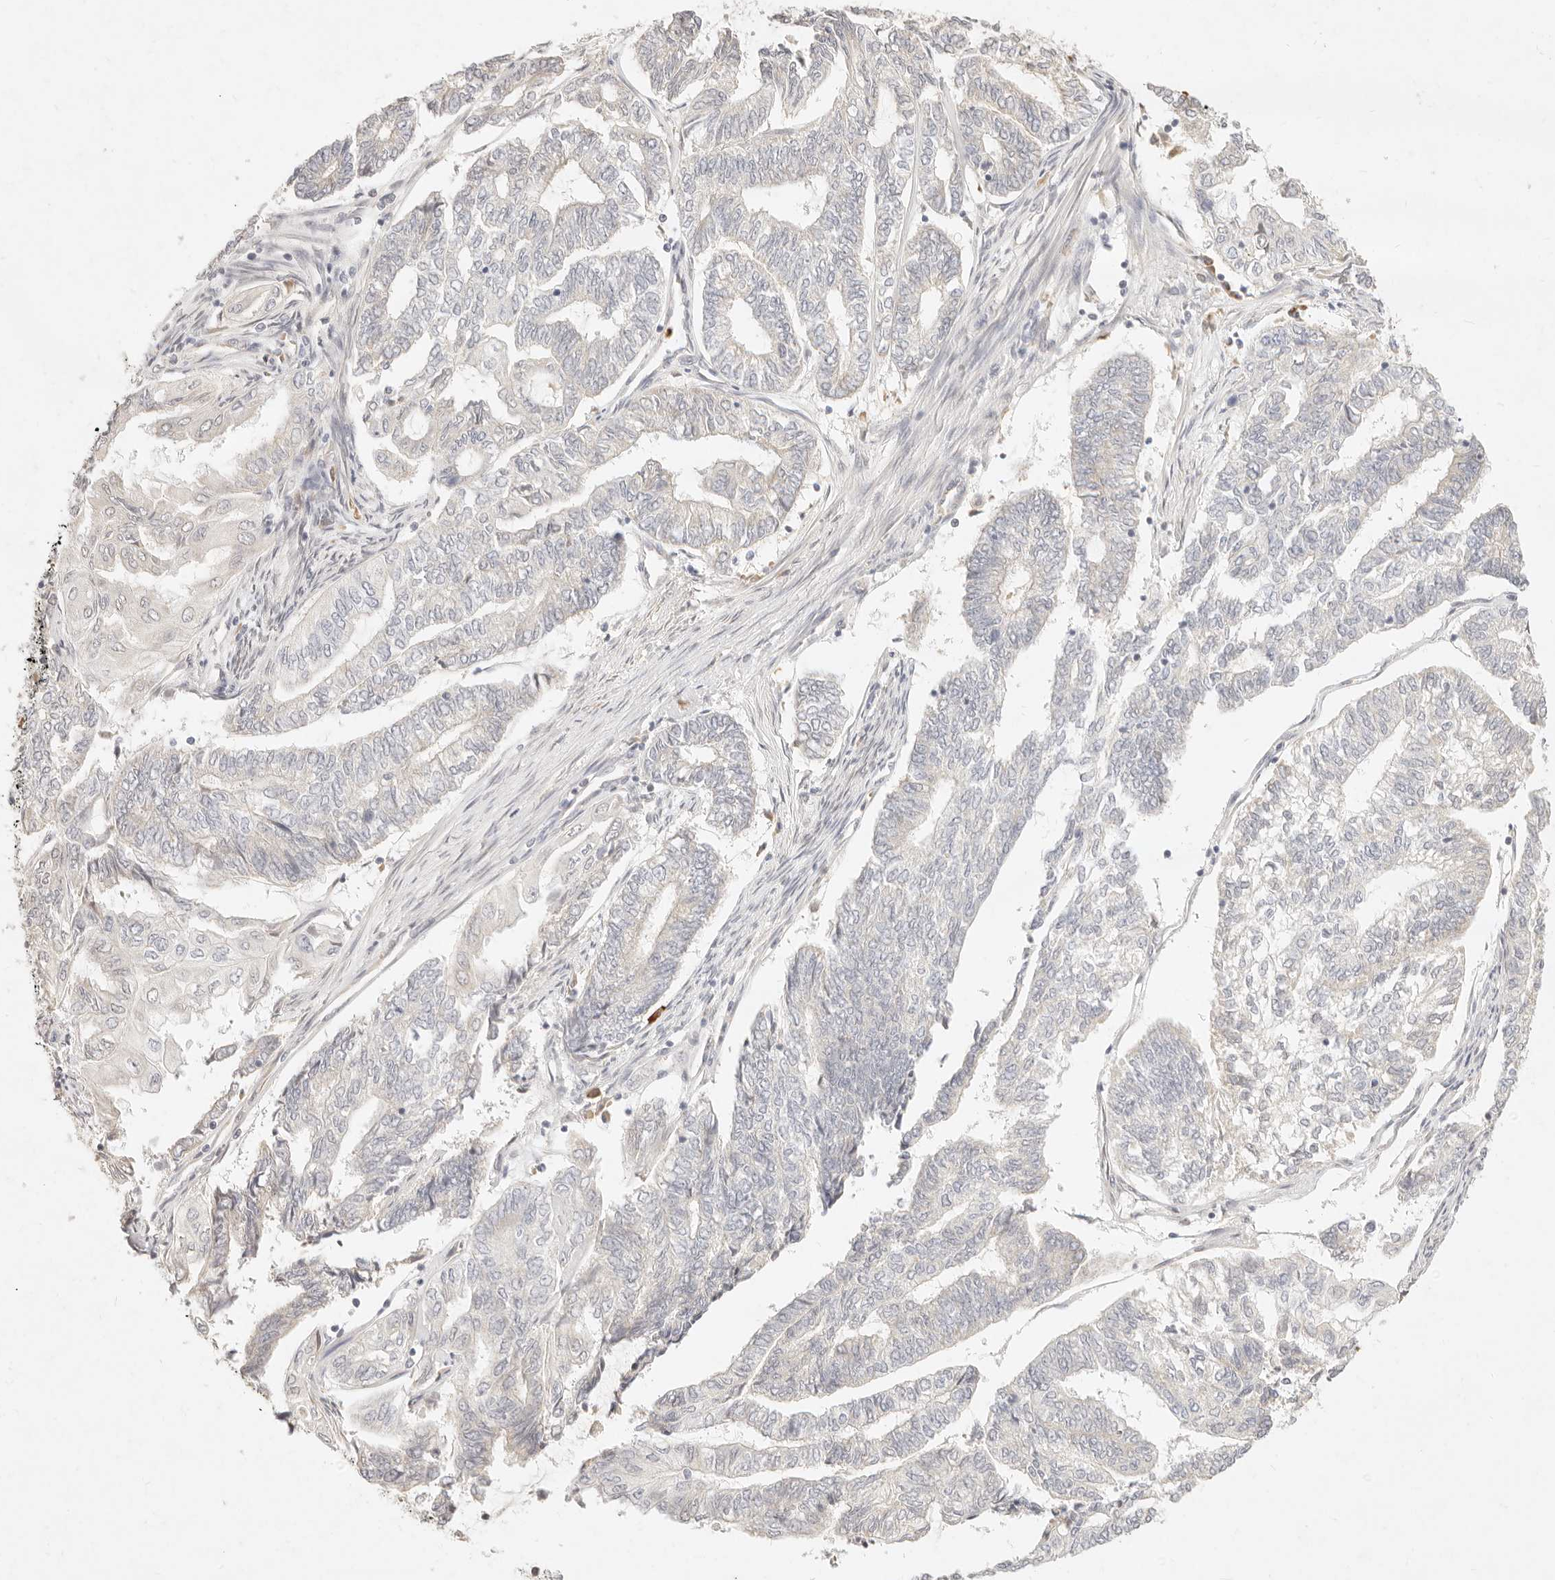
{"staining": {"intensity": "negative", "quantity": "none", "location": "none"}, "tissue": "endometrial cancer", "cell_type": "Tumor cells", "image_type": "cancer", "snomed": [{"axis": "morphology", "description": "Adenocarcinoma, NOS"}, {"axis": "topography", "description": "Uterus"}, {"axis": "topography", "description": "Endometrium"}], "caption": "High magnification brightfield microscopy of endometrial adenocarcinoma stained with DAB (brown) and counterstained with hematoxylin (blue): tumor cells show no significant staining.", "gene": "ASCL3", "patient": {"sex": "female", "age": 70}}